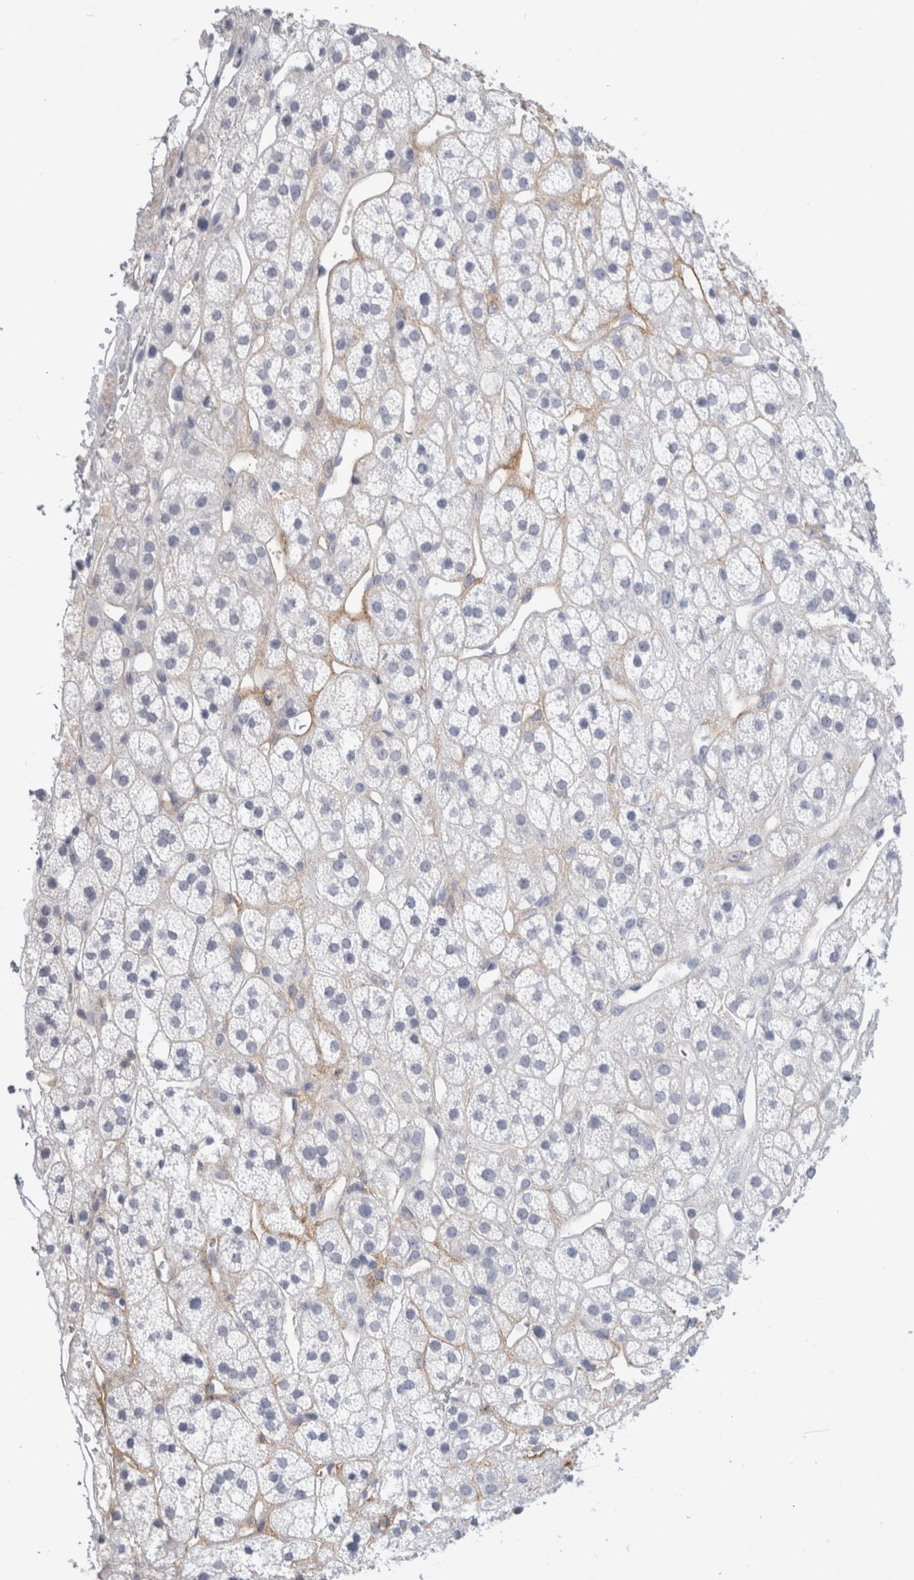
{"staining": {"intensity": "negative", "quantity": "none", "location": "none"}, "tissue": "adrenal gland", "cell_type": "Glandular cells", "image_type": "normal", "snomed": [{"axis": "morphology", "description": "Normal tissue, NOS"}, {"axis": "topography", "description": "Adrenal gland"}], "caption": "Glandular cells show no significant protein positivity in benign adrenal gland. The staining is performed using DAB brown chromogen with nuclei counter-stained in using hematoxylin.", "gene": "CD38", "patient": {"sex": "male", "age": 56}}